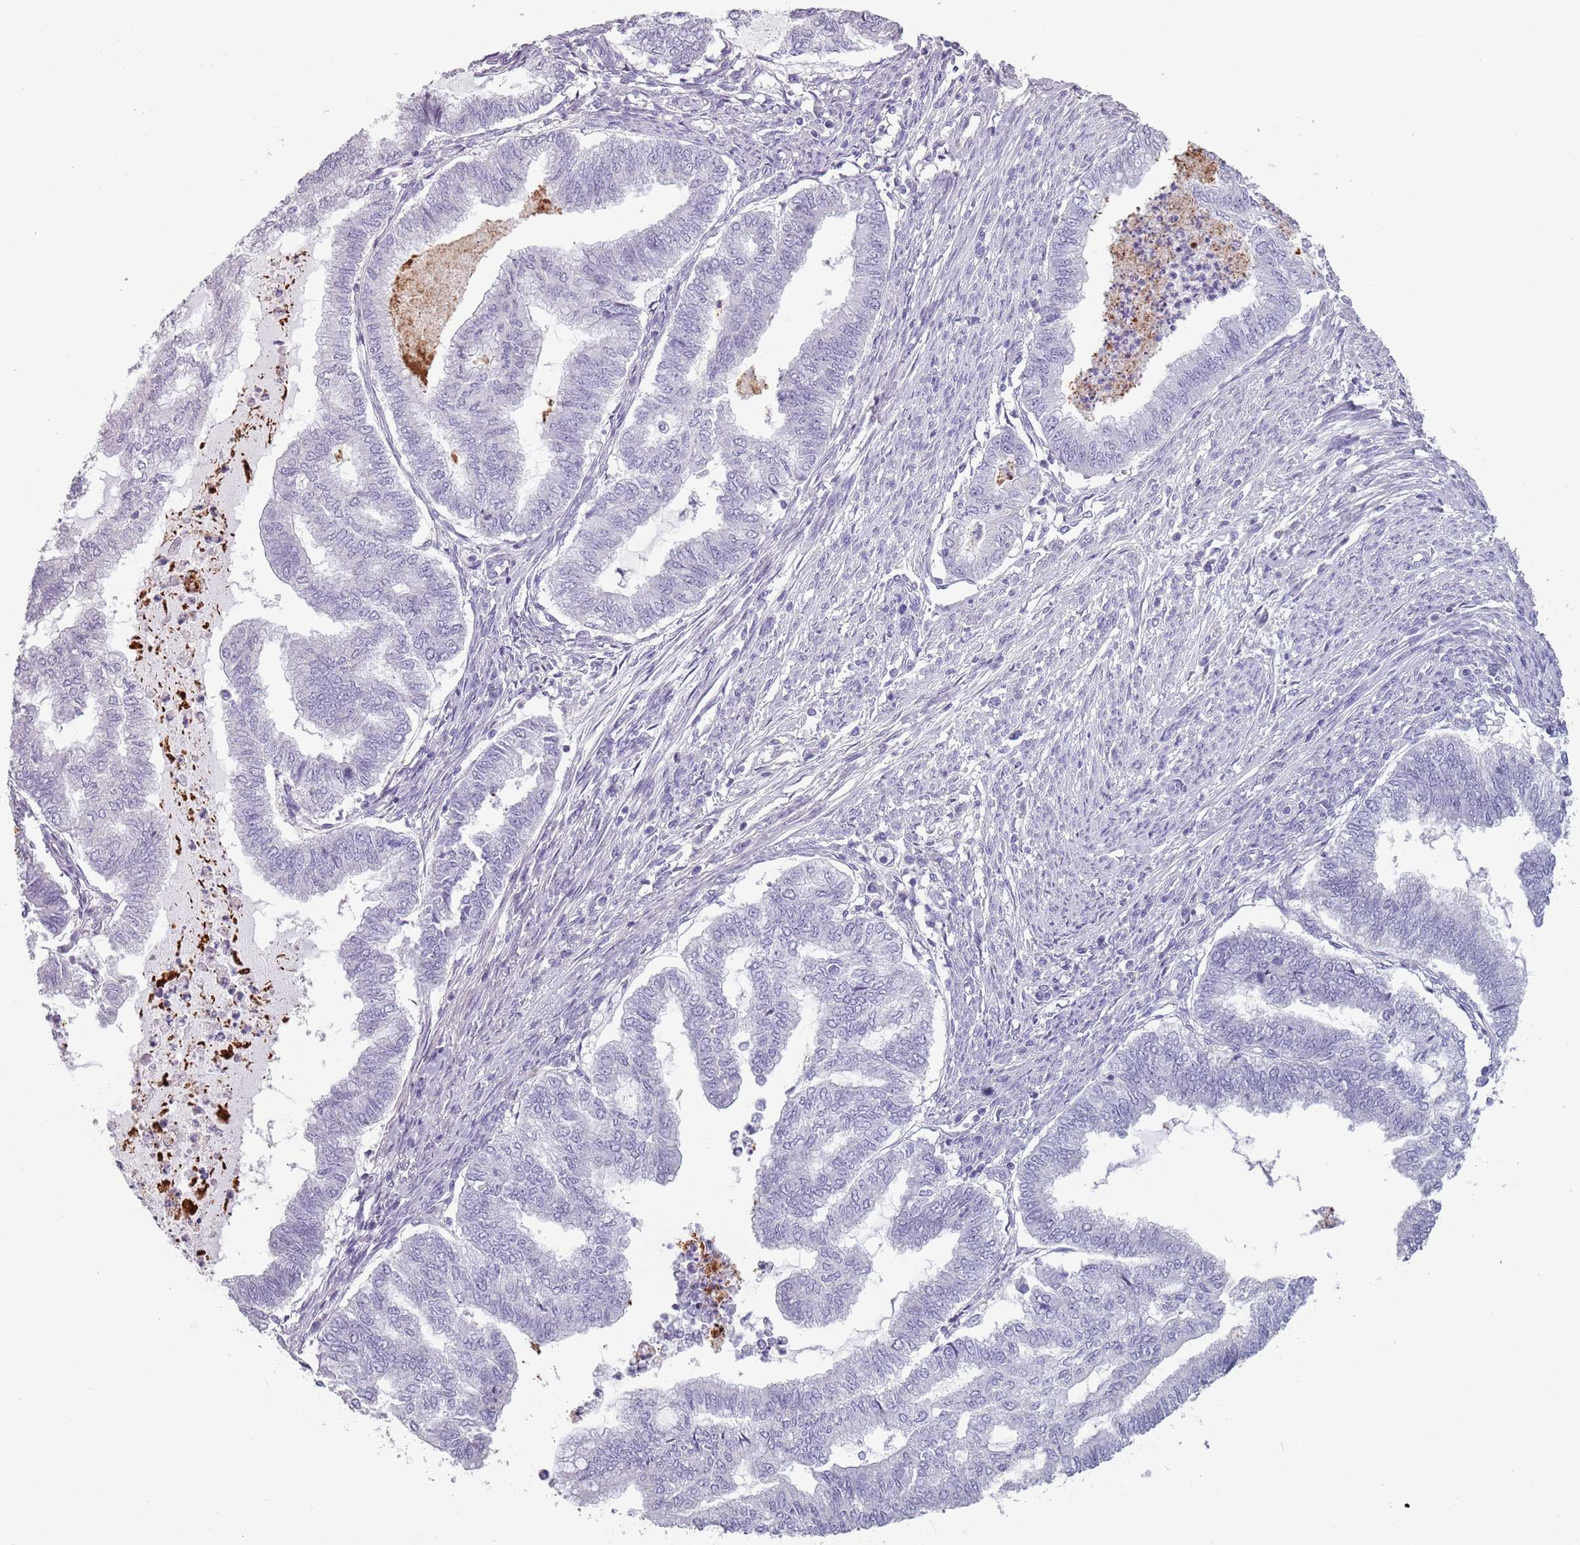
{"staining": {"intensity": "negative", "quantity": "none", "location": "none"}, "tissue": "endometrial cancer", "cell_type": "Tumor cells", "image_type": "cancer", "snomed": [{"axis": "morphology", "description": "Adenocarcinoma, NOS"}, {"axis": "topography", "description": "Endometrium"}], "caption": "IHC micrograph of neoplastic tissue: endometrial cancer (adenocarcinoma) stained with DAB shows no significant protein expression in tumor cells. Brightfield microscopy of immunohistochemistry stained with DAB (3,3'-diaminobenzidine) (brown) and hematoxylin (blue), captured at high magnification.", "gene": "PIEZO1", "patient": {"sex": "female", "age": 79}}